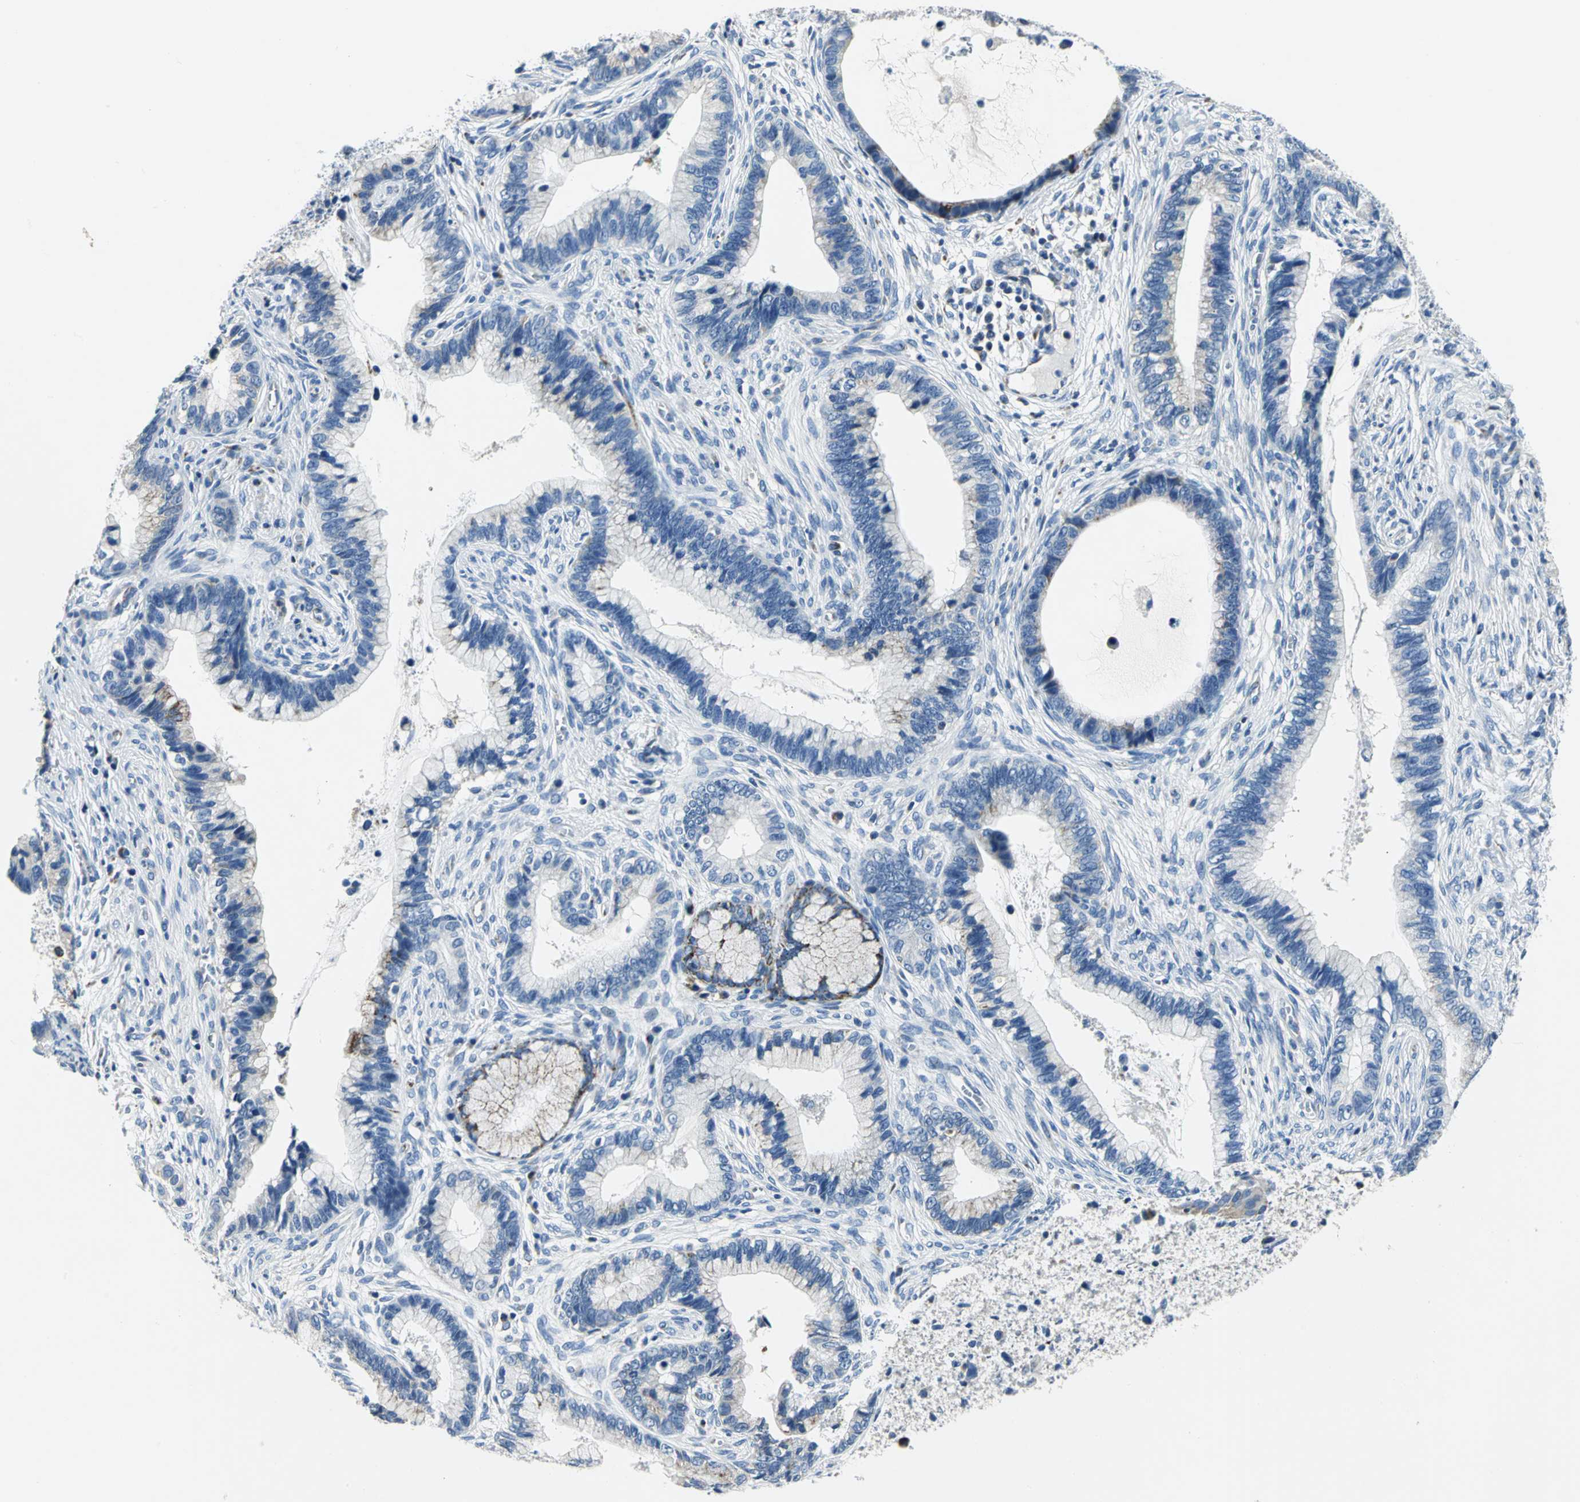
{"staining": {"intensity": "negative", "quantity": "none", "location": "none"}, "tissue": "cervical cancer", "cell_type": "Tumor cells", "image_type": "cancer", "snomed": [{"axis": "morphology", "description": "Adenocarcinoma, NOS"}, {"axis": "topography", "description": "Cervix"}], "caption": "A micrograph of human cervical cancer is negative for staining in tumor cells. Nuclei are stained in blue.", "gene": "IFI6", "patient": {"sex": "female", "age": 44}}